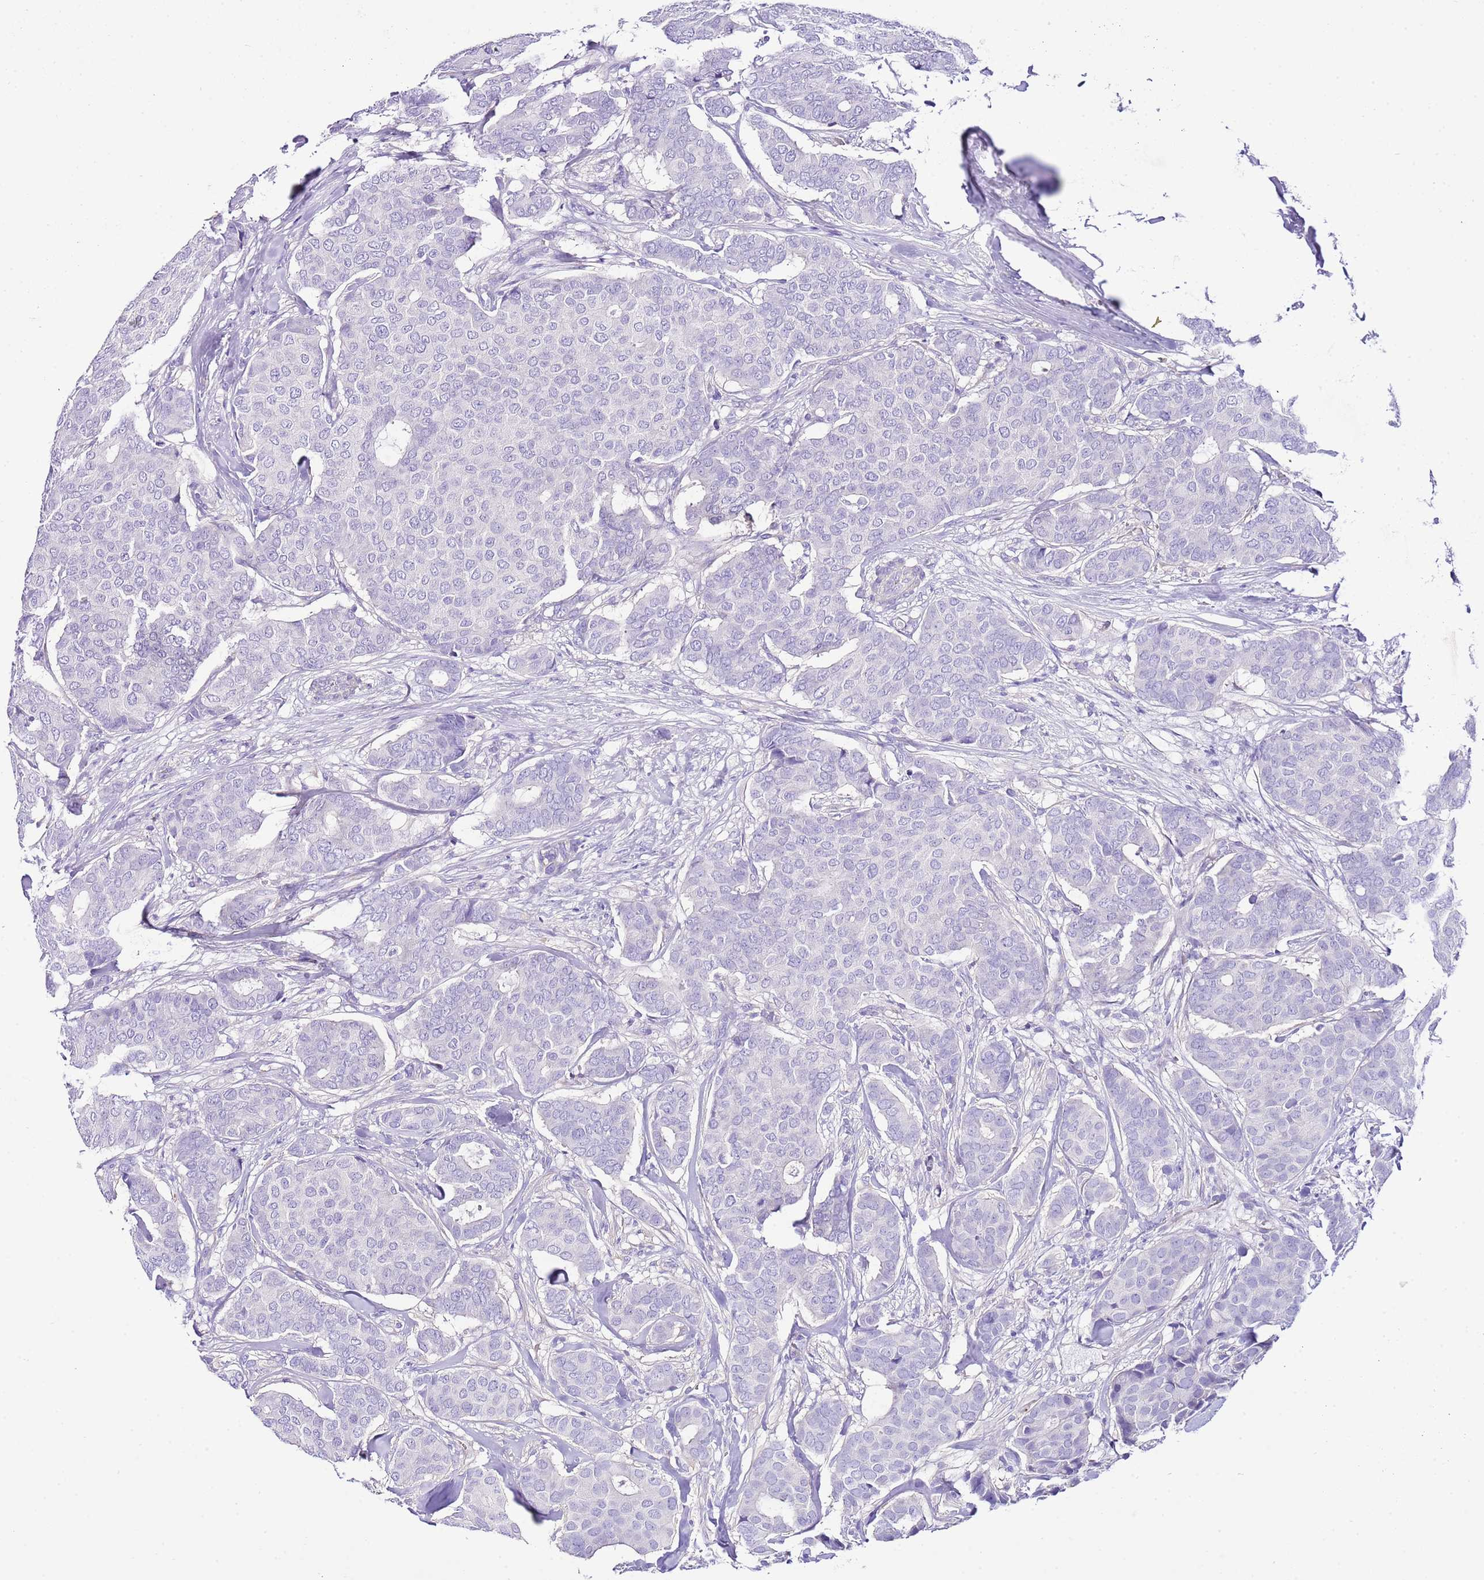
{"staining": {"intensity": "negative", "quantity": "none", "location": "none"}, "tissue": "breast cancer", "cell_type": "Tumor cells", "image_type": "cancer", "snomed": [{"axis": "morphology", "description": "Duct carcinoma"}, {"axis": "topography", "description": "Breast"}], "caption": "DAB (3,3'-diaminobenzidine) immunohistochemical staining of breast cancer demonstrates no significant staining in tumor cells.", "gene": "BHLHA15", "patient": {"sex": "female", "age": 75}}